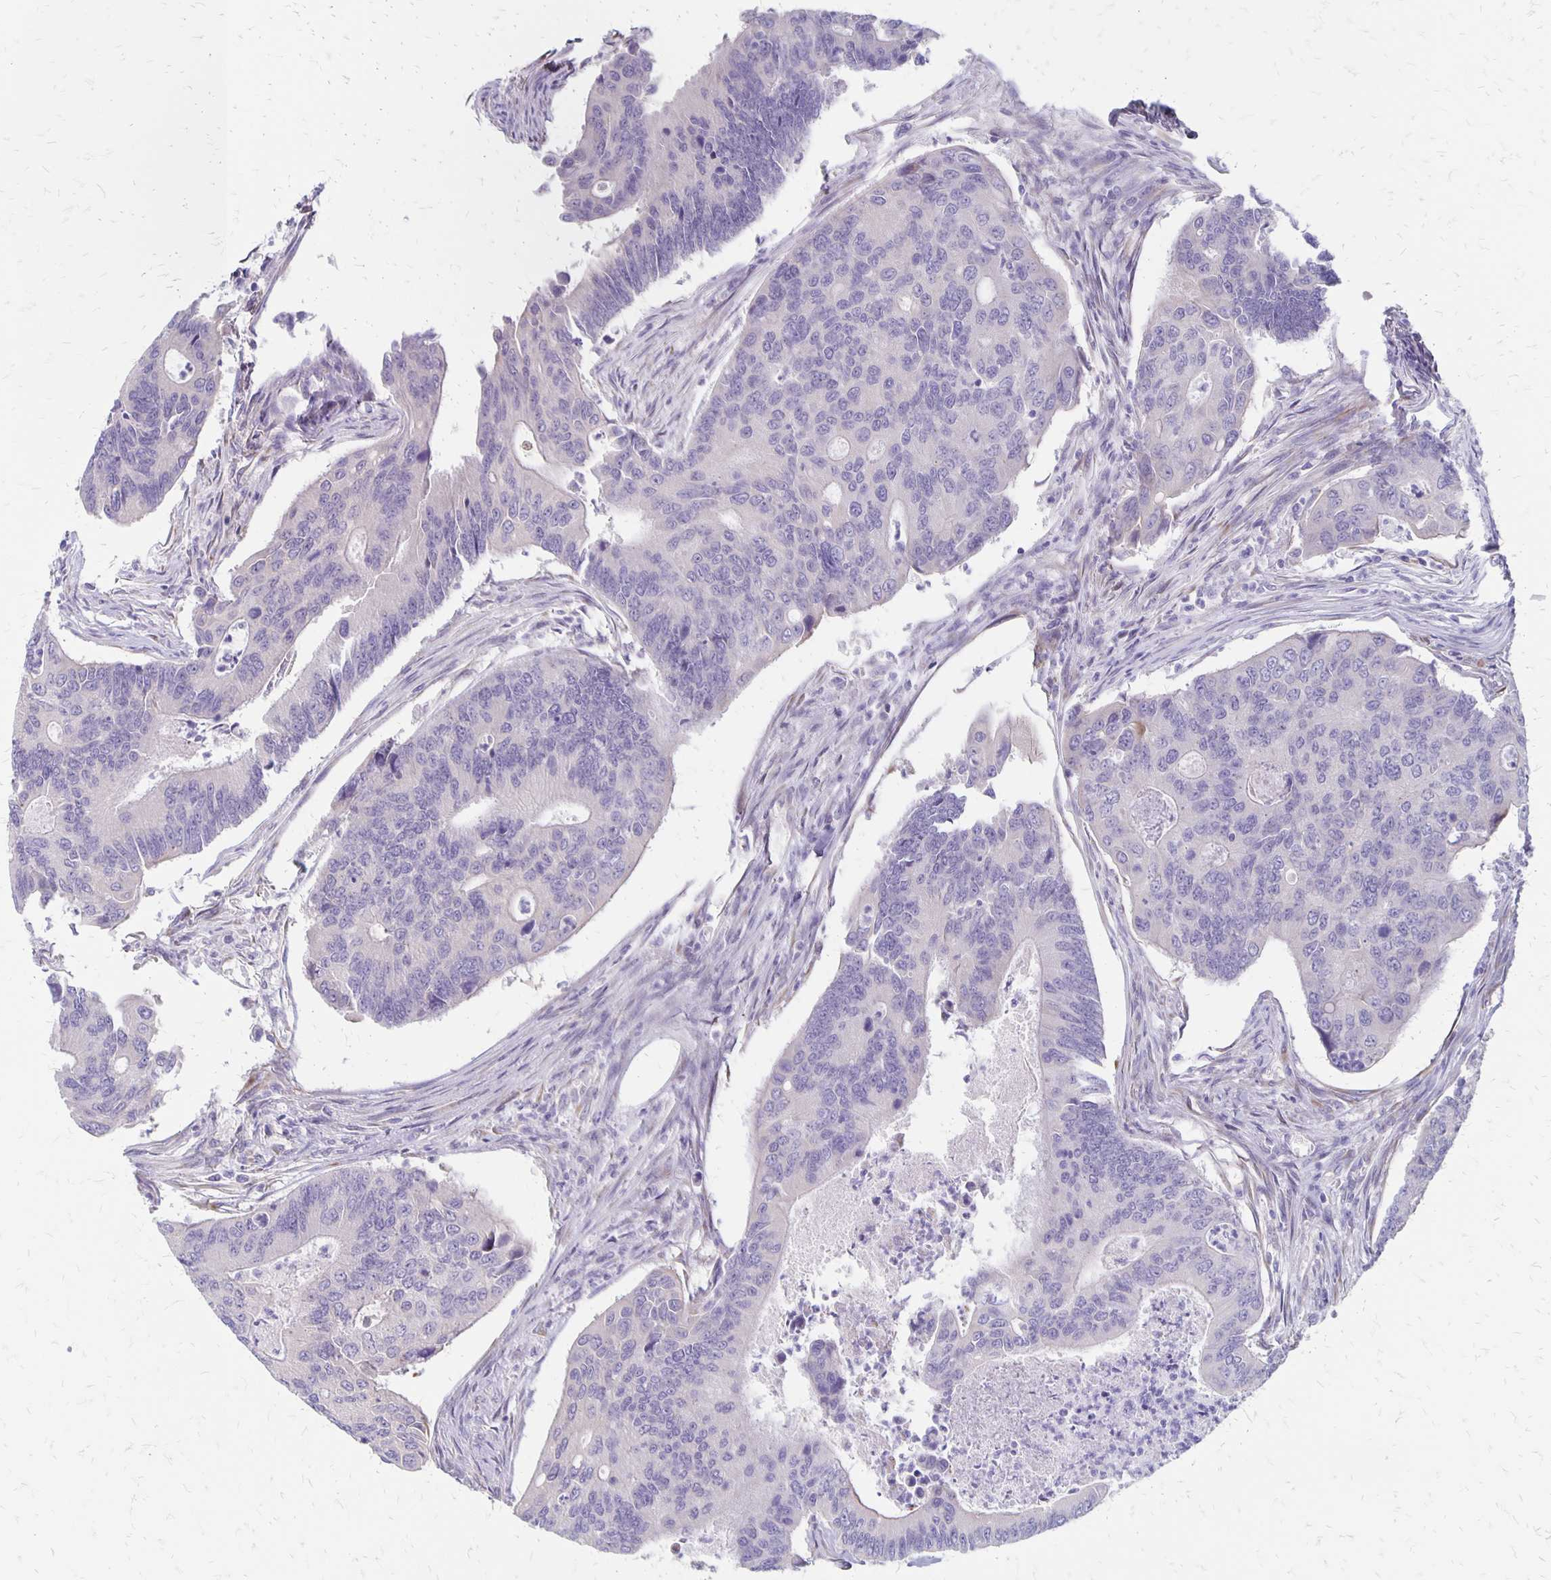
{"staining": {"intensity": "negative", "quantity": "none", "location": "none"}, "tissue": "colorectal cancer", "cell_type": "Tumor cells", "image_type": "cancer", "snomed": [{"axis": "morphology", "description": "Adenocarcinoma, NOS"}, {"axis": "topography", "description": "Colon"}], "caption": "IHC photomicrograph of neoplastic tissue: colorectal adenocarcinoma stained with DAB exhibits no significant protein staining in tumor cells.", "gene": "HOMER1", "patient": {"sex": "female", "age": 67}}